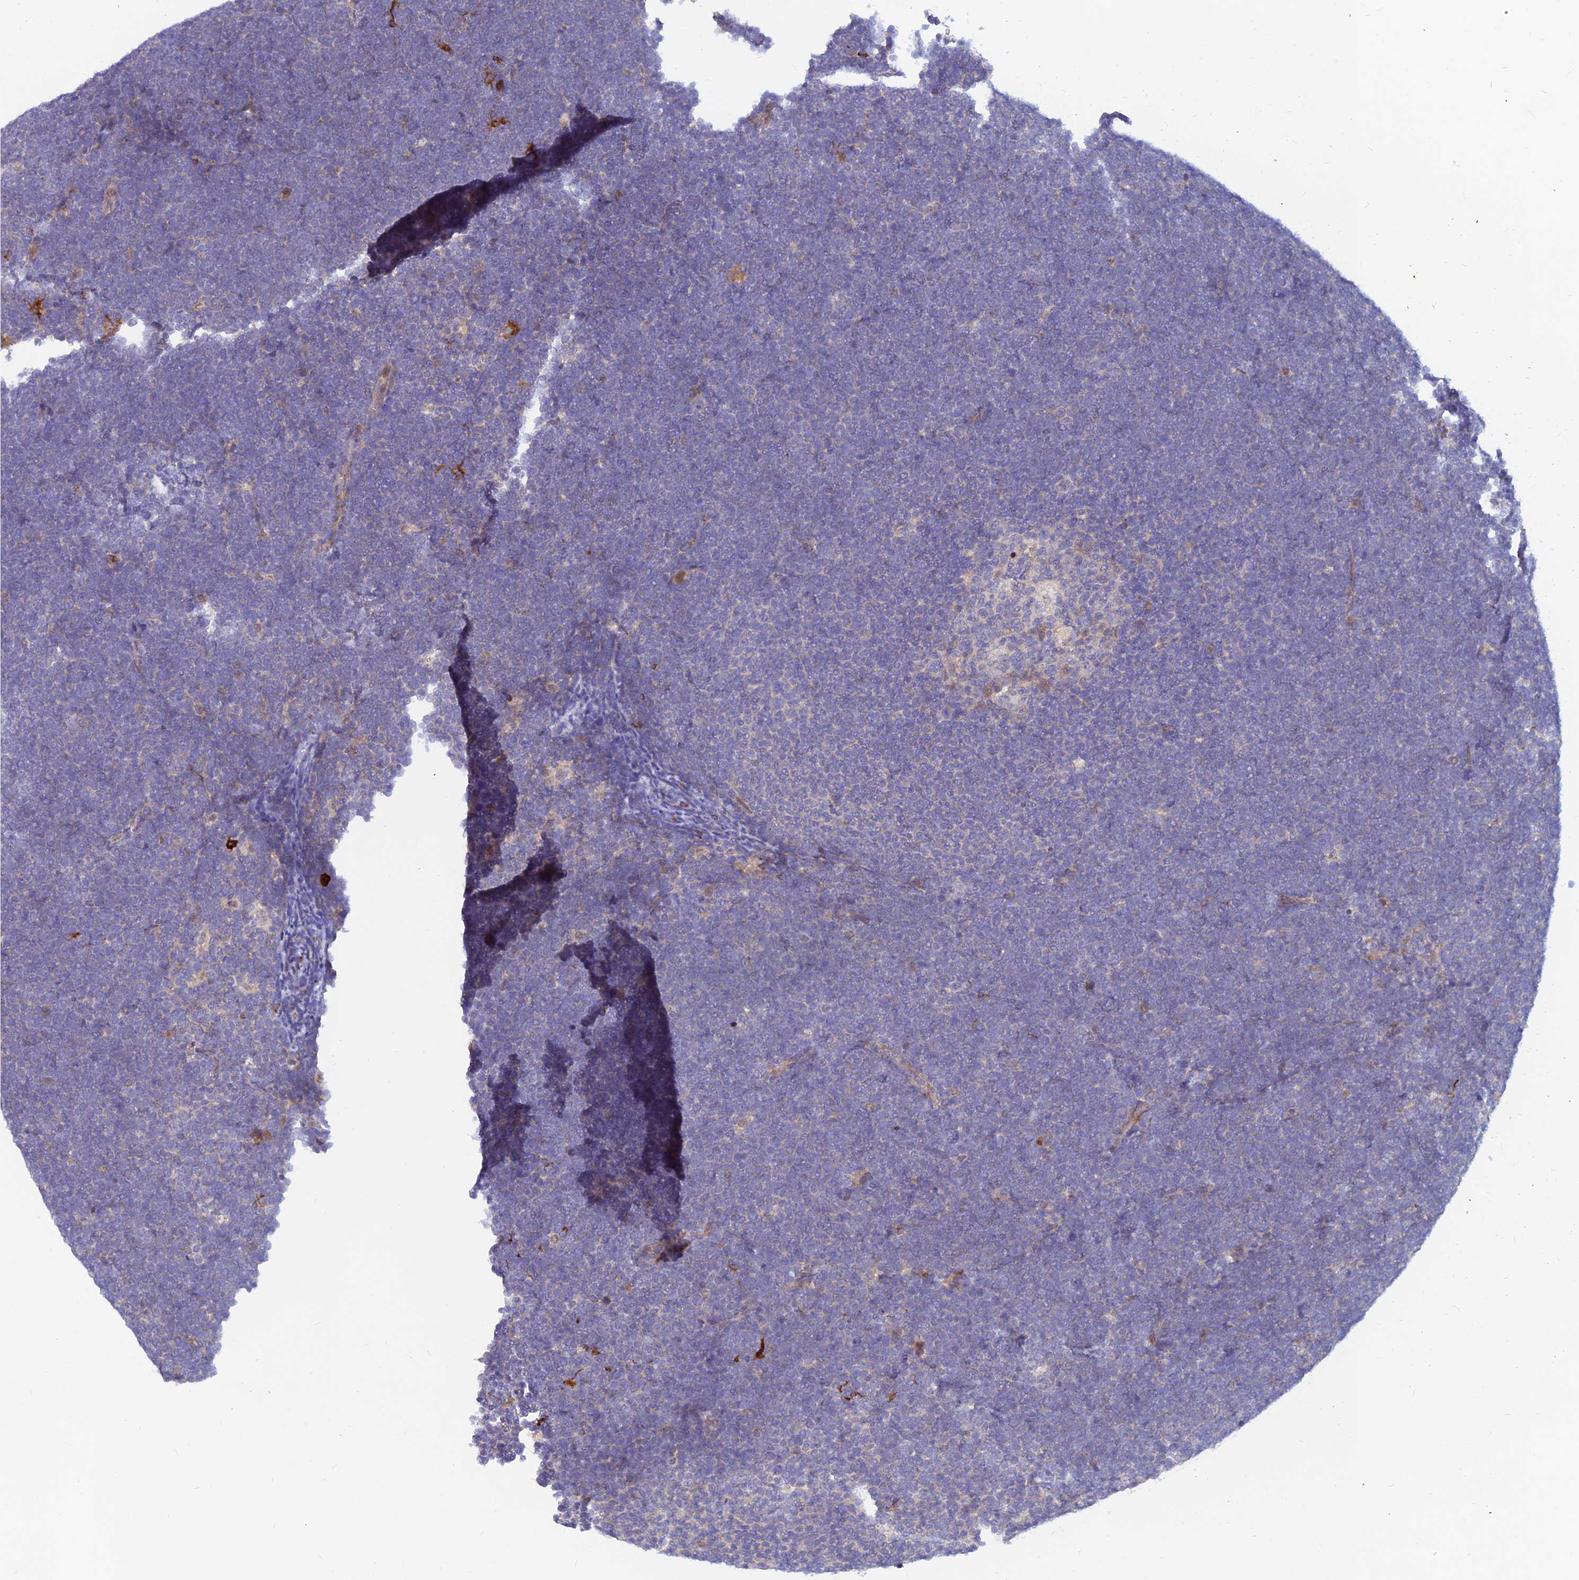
{"staining": {"intensity": "negative", "quantity": "none", "location": "none"}, "tissue": "lymphoma", "cell_type": "Tumor cells", "image_type": "cancer", "snomed": [{"axis": "morphology", "description": "Malignant lymphoma, non-Hodgkin's type, High grade"}, {"axis": "topography", "description": "Lymph node"}], "caption": "High magnification brightfield microscopy of lymphoma stained with DAB (3,3'-diaminobenzidine) (brown) and counterstained with hematoxylin (blue): tumor cells show no significant expression.", "gene": "DNAJC16", "patient": {"sex": "male", "age": 13}}